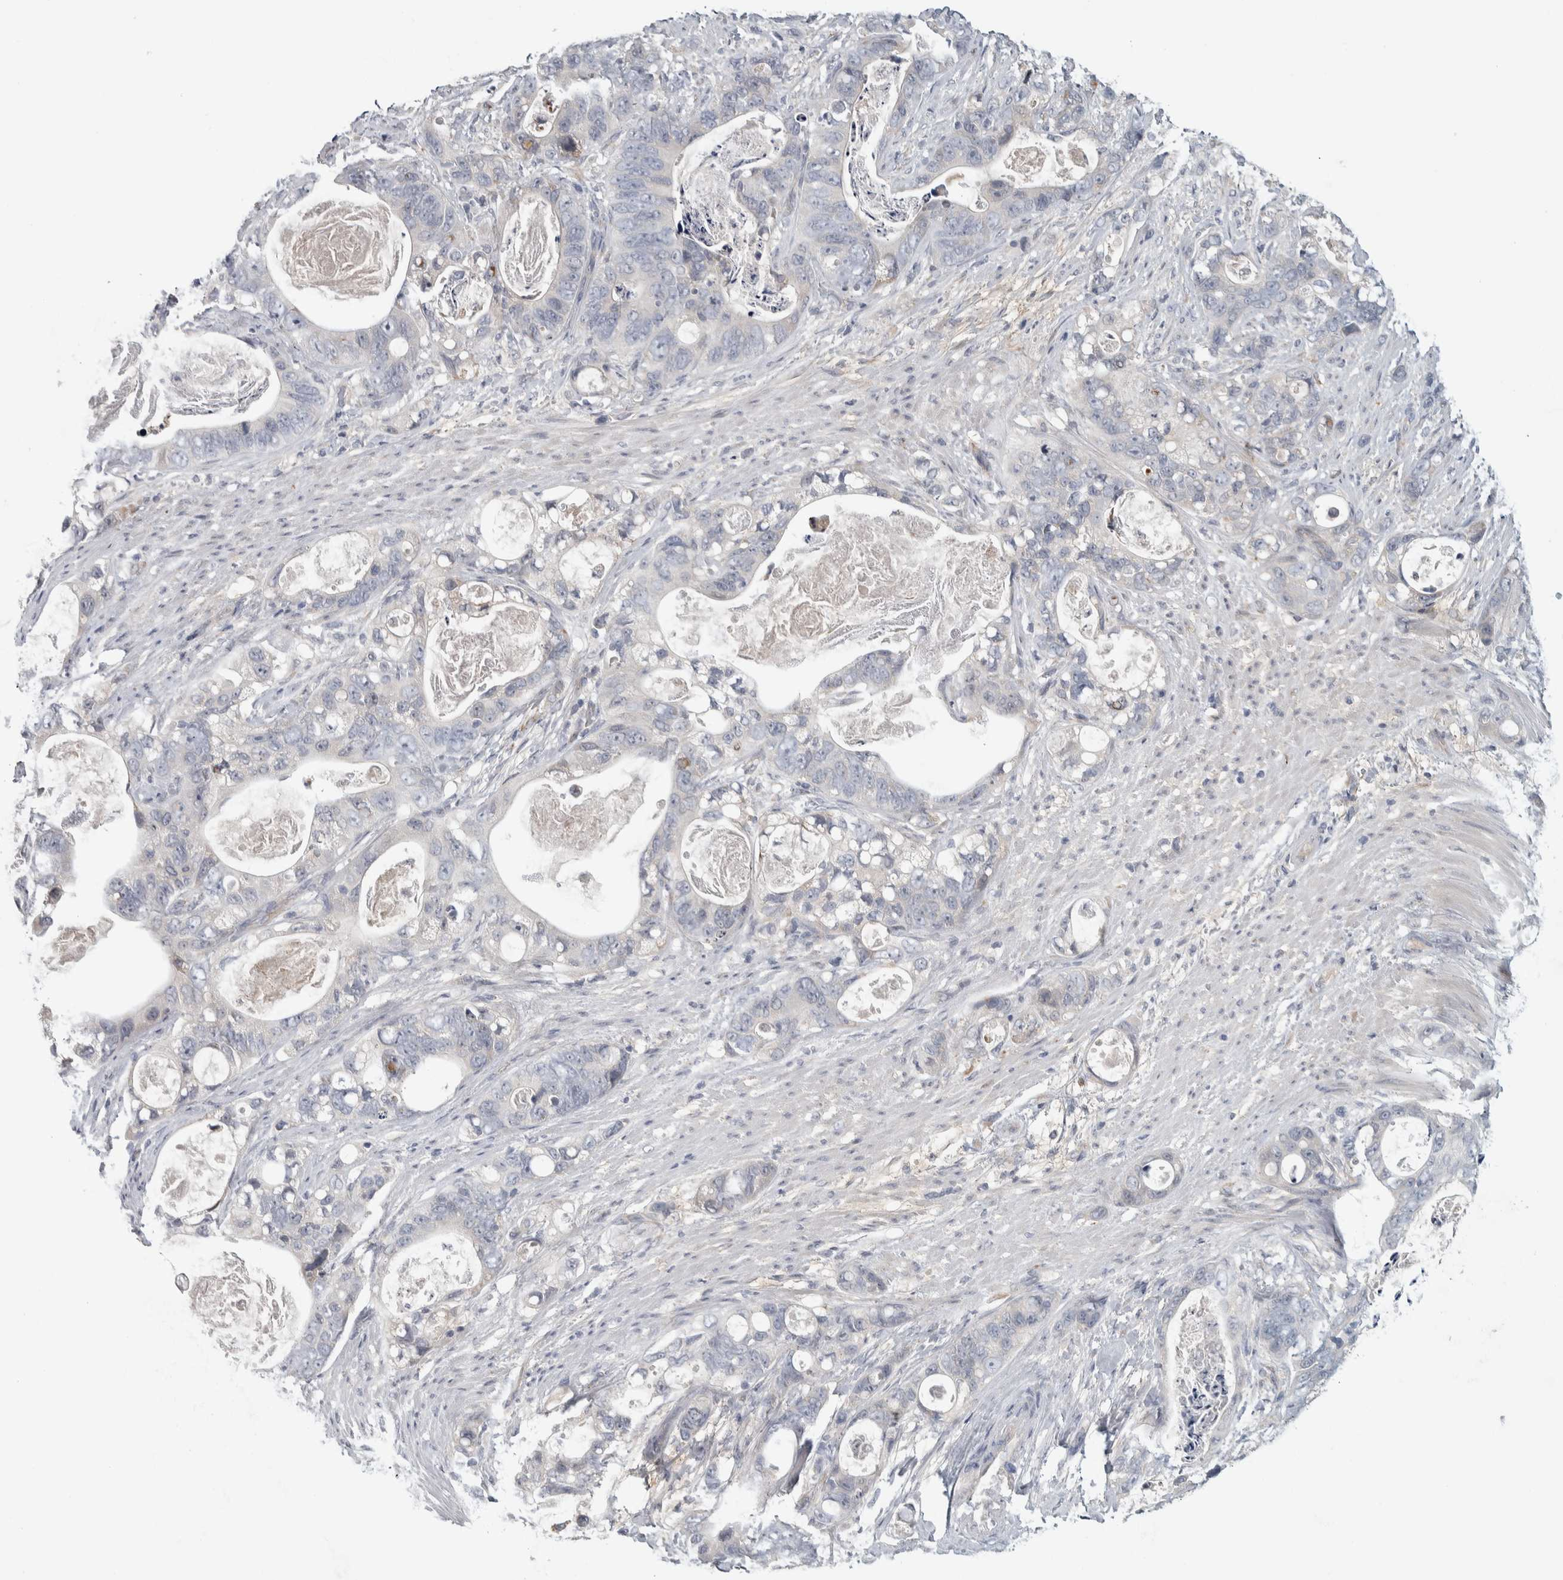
{"staining": {"intensity": "negative", "quantity": "none", "location": "none"}, "tissue": "stomach cancer", "cell_type": "Tumor cells", "image_type": "cancer", "snomed": [{"axis": "morphology", "description": "Normal tissue, NOS"}, {"axis": "morphology", "description": "Adenocarcinoma, NOS"}, {"axis": "topography", "description": "Stomach"}], "caption": "Immunohistochemistry (IHC) histopathology image of neoplastic tissue: human stomach cancer (adenocarcinoma) stained with DAB (3,3'-diaminobenzidine) displays no significant protein expression in tumor cells.", "gene": "ADPRM", "patient": {"sex": "female", "age": 89}}